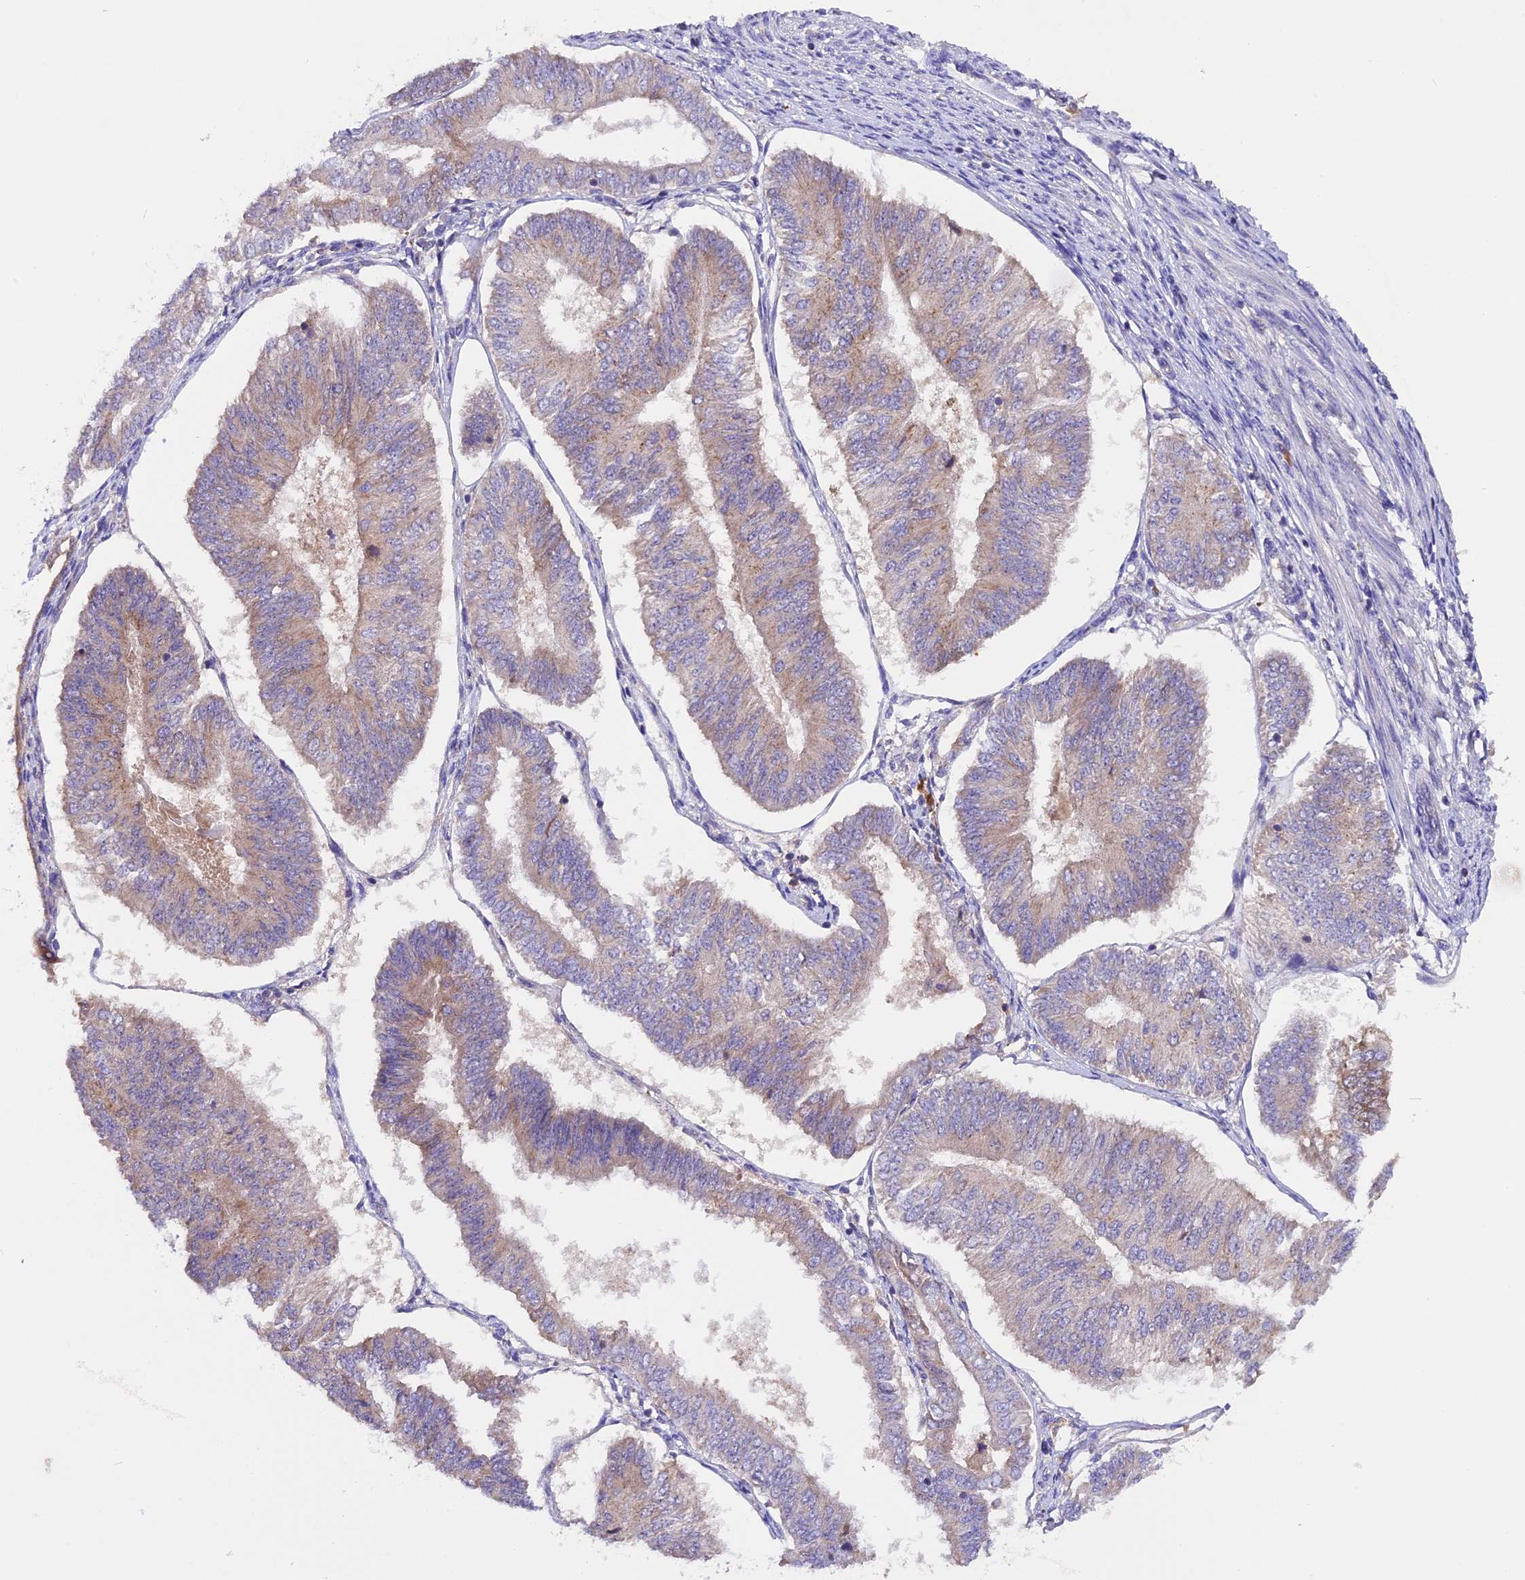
{"staining": {"intensity": "weak", "quantity": "25%-75%", "location": "cytoplasmic/membranous"}, "tissue": "endometrial cancer", "cell_type": "Tumor cells", "image_type": "cancer", "snomed": [{"axis": "morphology", "description": "Adenocarcinoma, NOS"}, {"axis": "topography", "description": "Endometrium"}], "caption": "IHC micrograph of neoplastic tissue: endometrial adenocarcinoma stained using IHC displays low levels of weak protein expression localized specifically in the cytoplasmic/membranous of tumor cells, appearing as a cytoplasmic/membranous brown color.", "gene": "MARK4", "patient": {"sex": "female", "age": 58}}